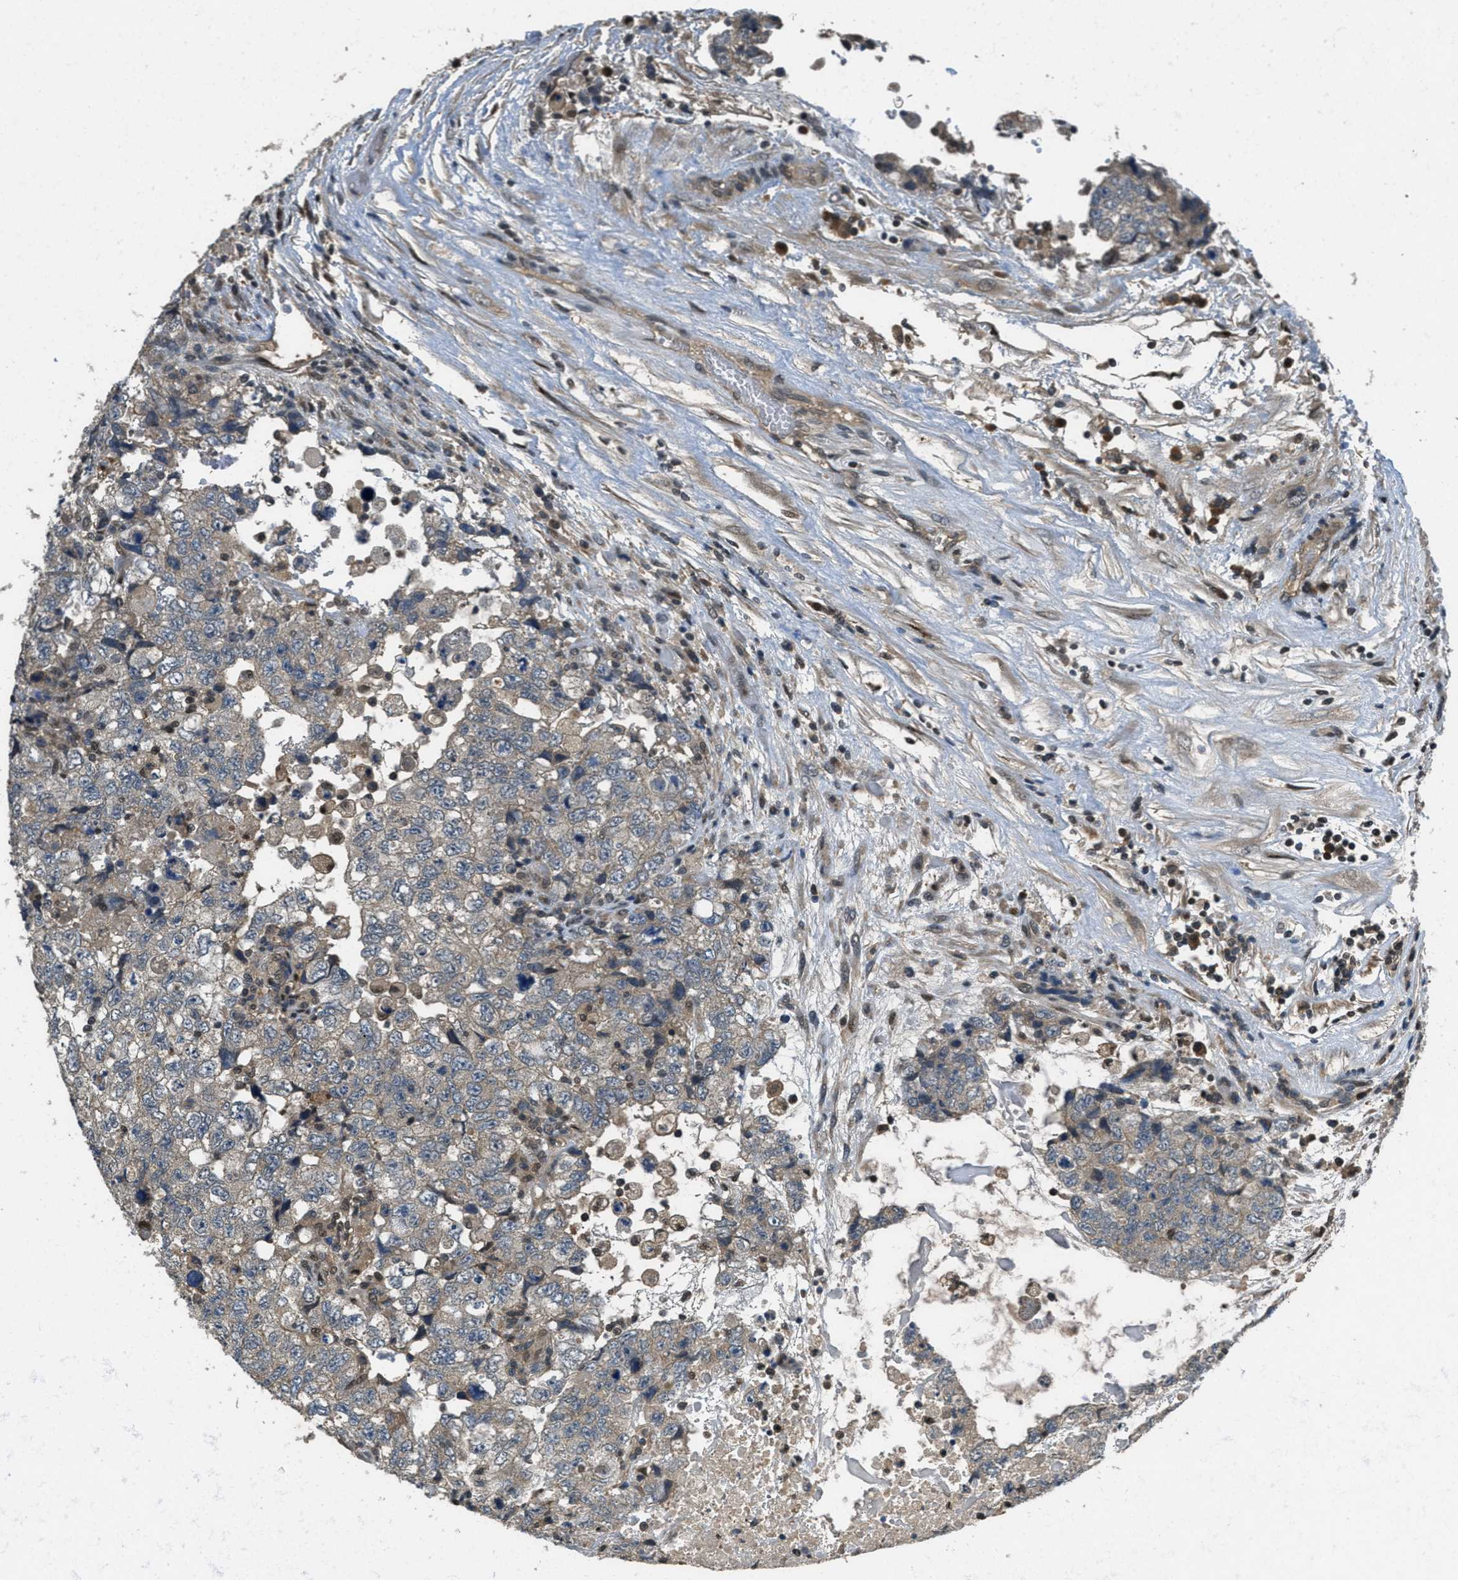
{"staining": {"intensity": "weak", "quantity": "25%-75%", "location": "cytoplasmic/membranous"}, "tissue": "testis cancer", "cell_type": "Tumor cells", "image_type": "cancer", "snomed": [{"axis": "morphology", "description": "Carcinoma, Embryonal, NOS"}, {"axis": "topography", "description": "Testis"}], "caption": "Immunohistochemical staining of human testis cancer (embryonal carcinoma) exhibits weak cytoplasmic/membranous protein positivity in about 25%-75% of tumor cells. (brown staining indicates protein expression, while blue staining denotes nuclei).", "gene": "DUSP6", "patient": {"sex": "male", "age": 36}}